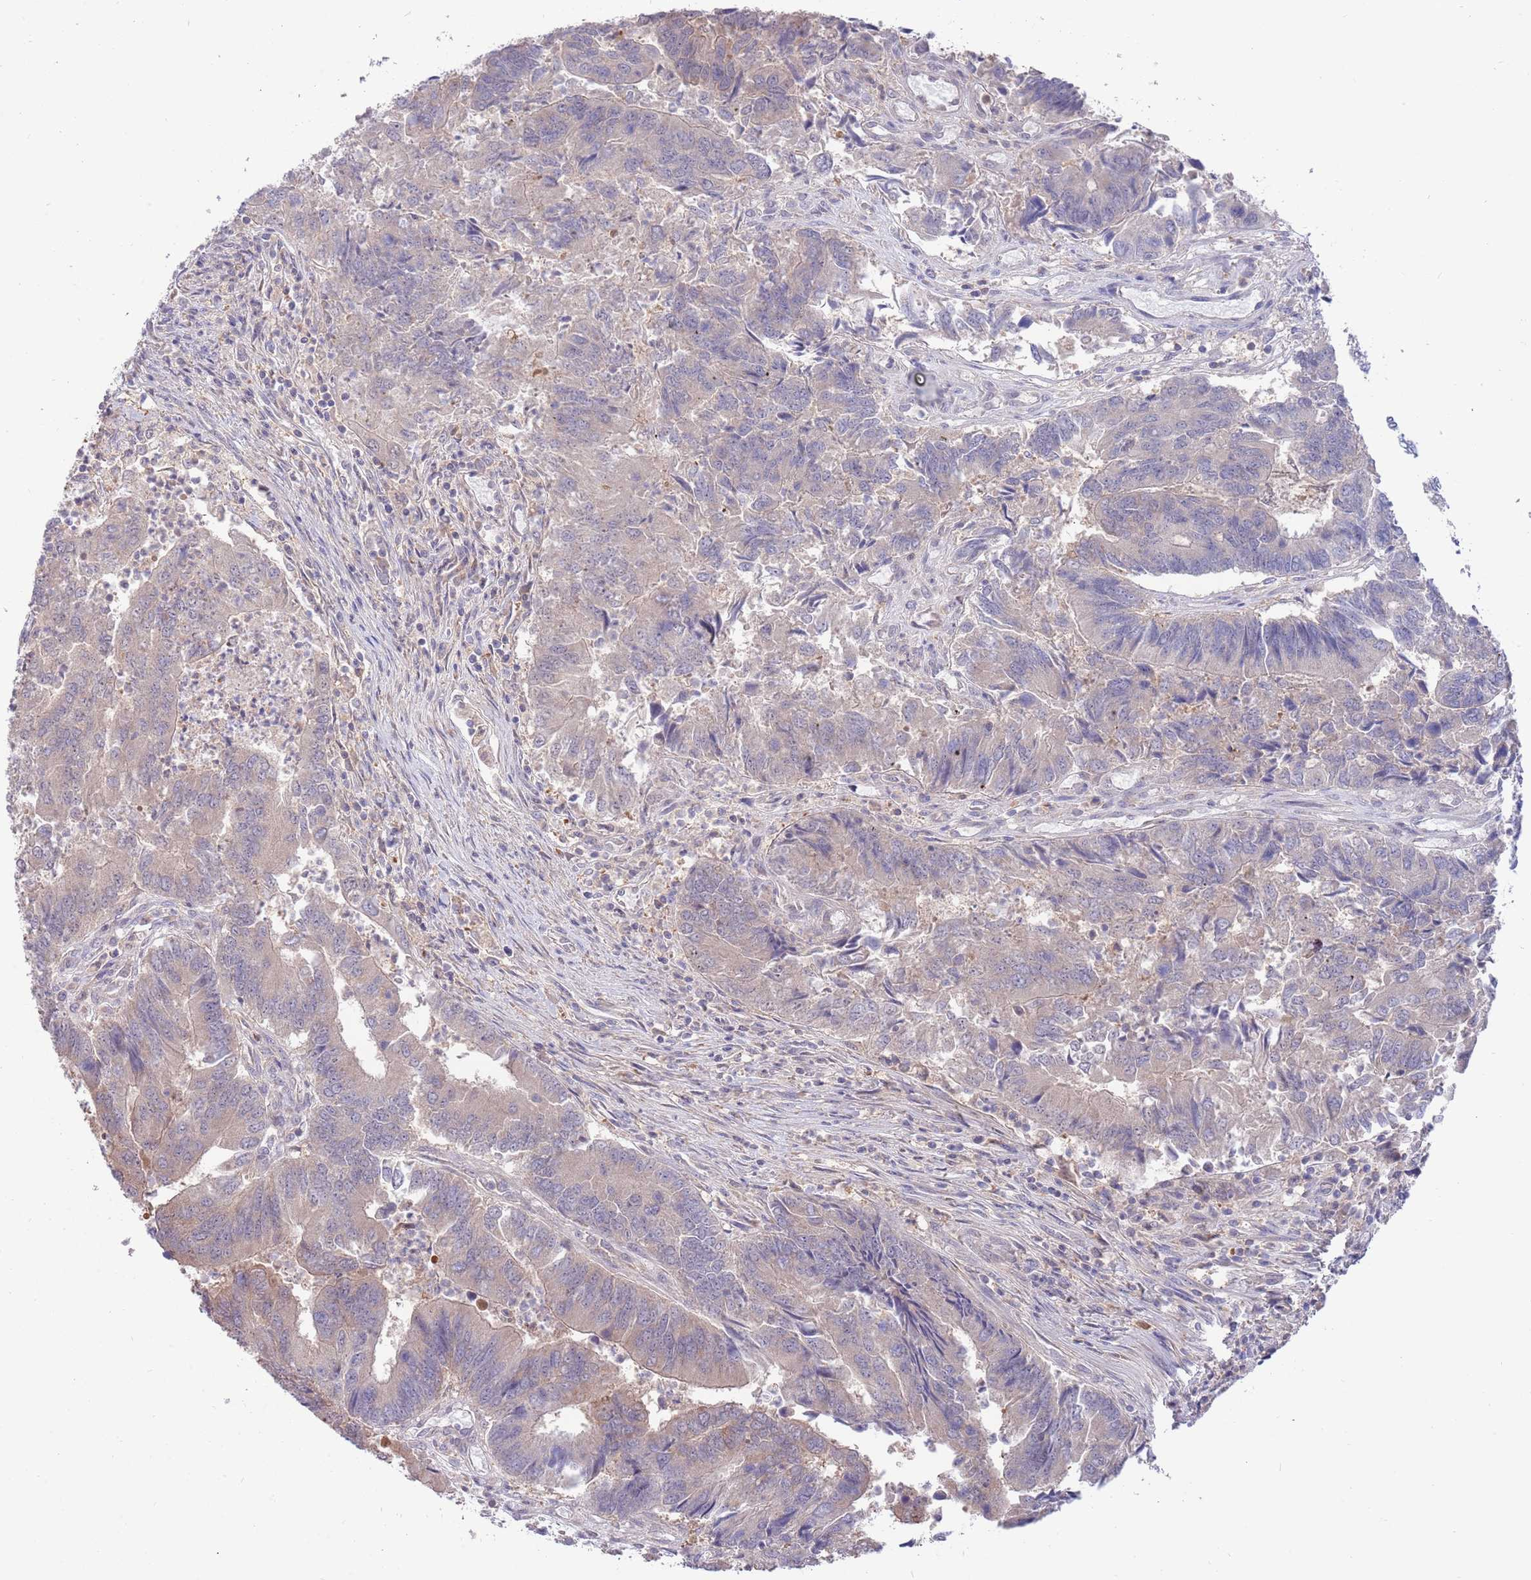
{"staining": {"intensity": "weak", "quantity": "25%-75%", "location": "cytoplasmic/membranous"}, "tissue": "colorectal cancer", "cell_type": "Tumor cells", "image_type": "cancer", "snomed": [{"axis": "morphology", "description": "Adenocarcinoma, NOS"}, {"axis": "topography", "description": "Colon"}], "caption": "Immunohistochemistry of adenocarcinoma (colorectal) reveals low levels of weak cytoplasmic/membranous positivity in approximately 25%-75% of tumor cells.", "gene": "AP5S1", "patient": {"sex": "female", "age": 67}}